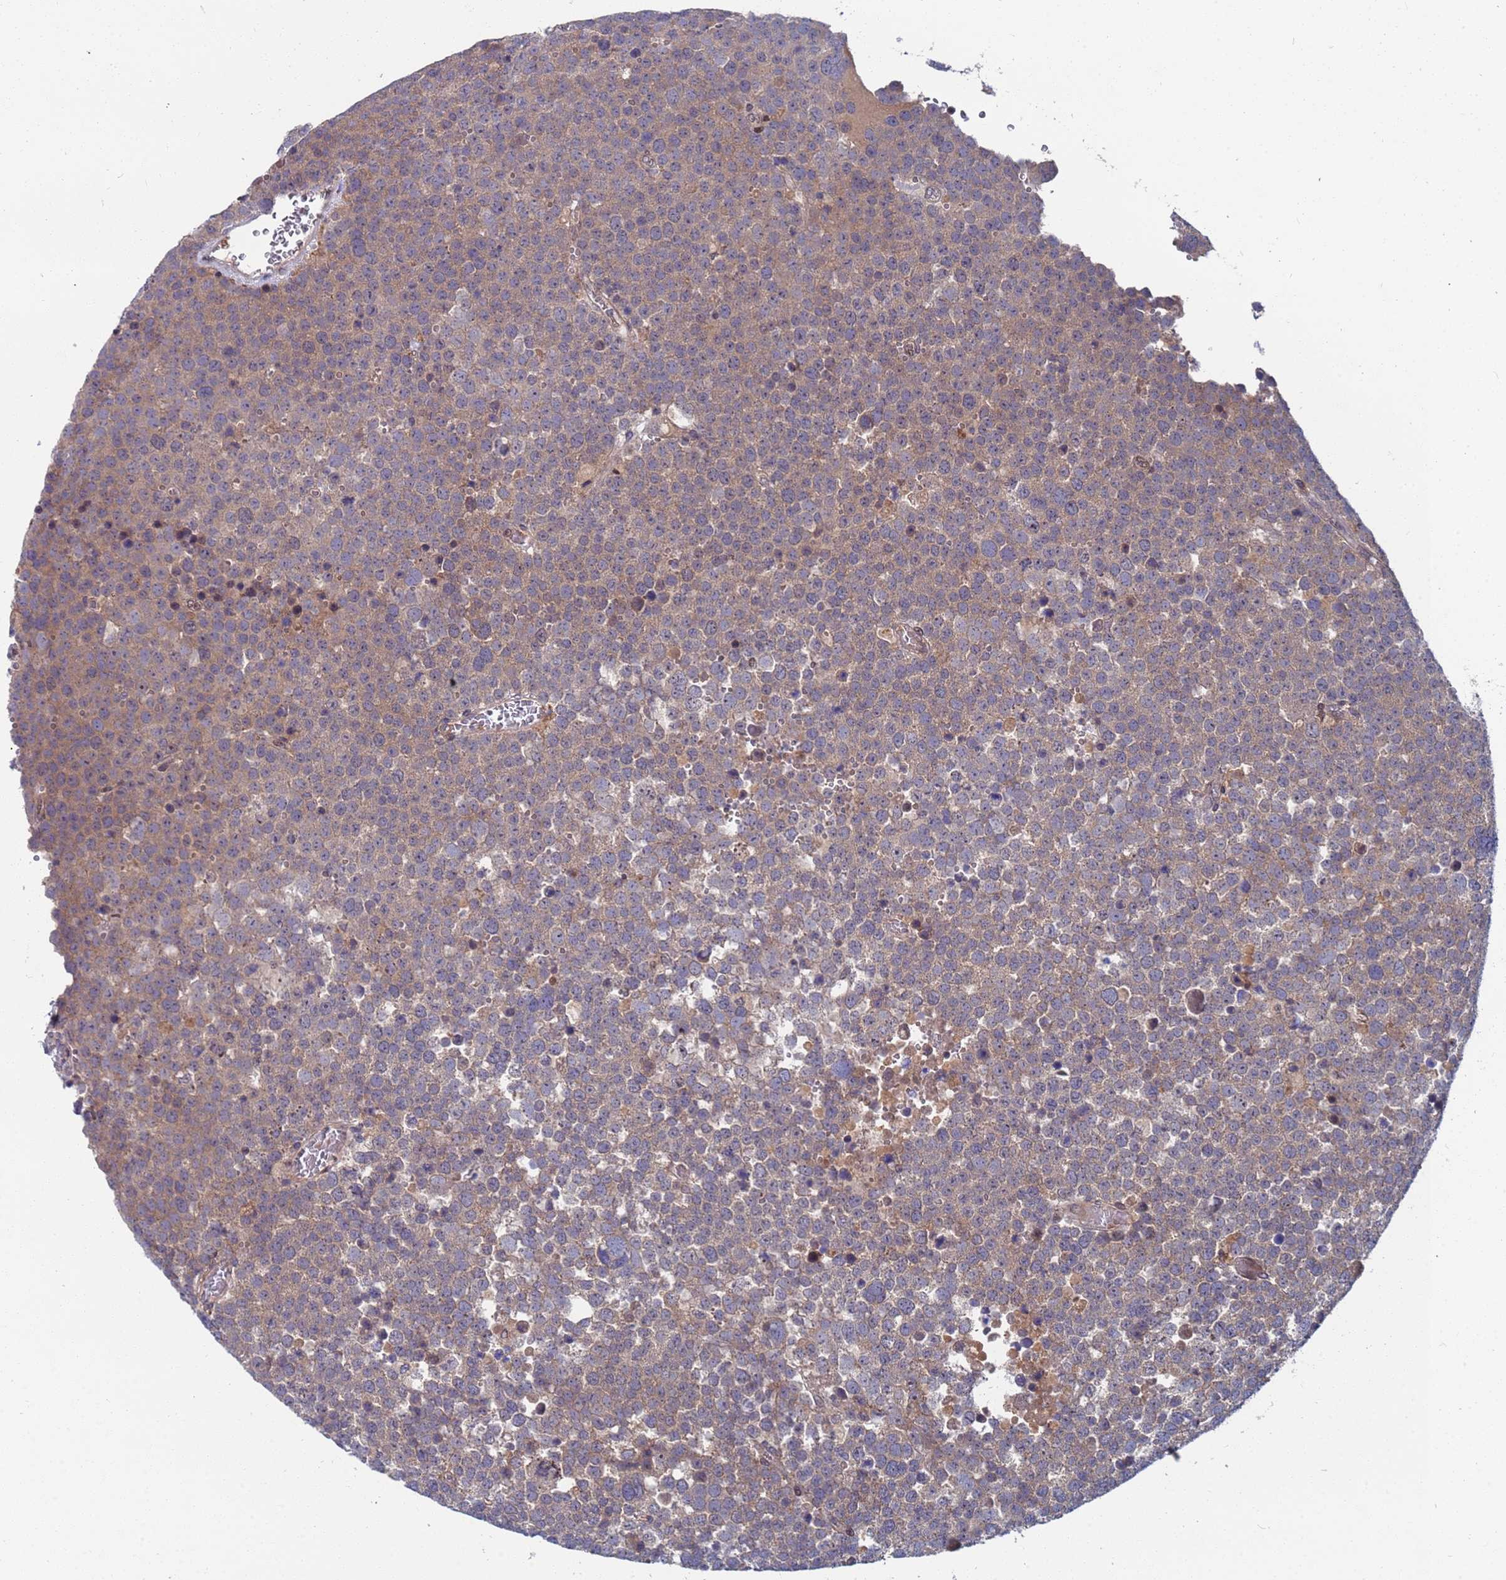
{"staining": {"intensity": "weak", "quantity": "25%-75%", "location": "cytoplasmic/membranous"}, "tissue": "testis cancer", "cell_type": "Tumor cells", "image_type": "cancer", "snomed": [{"axis": "morphology", "description": "Seminoma, NOS"}, {"axis": "topography", "description": "Testis"}], "caption": "High-magnification brightfield microscopy of testis seminoma stained with DAB (brown) and counterstained with hematoxylin (blue). tumor cells exhibit weak cytoplasmic/membranous staining is identified in about25%-75% of cells.", "gene": "TMBIM6", "patient": {"sex": "male", "age": 71}}